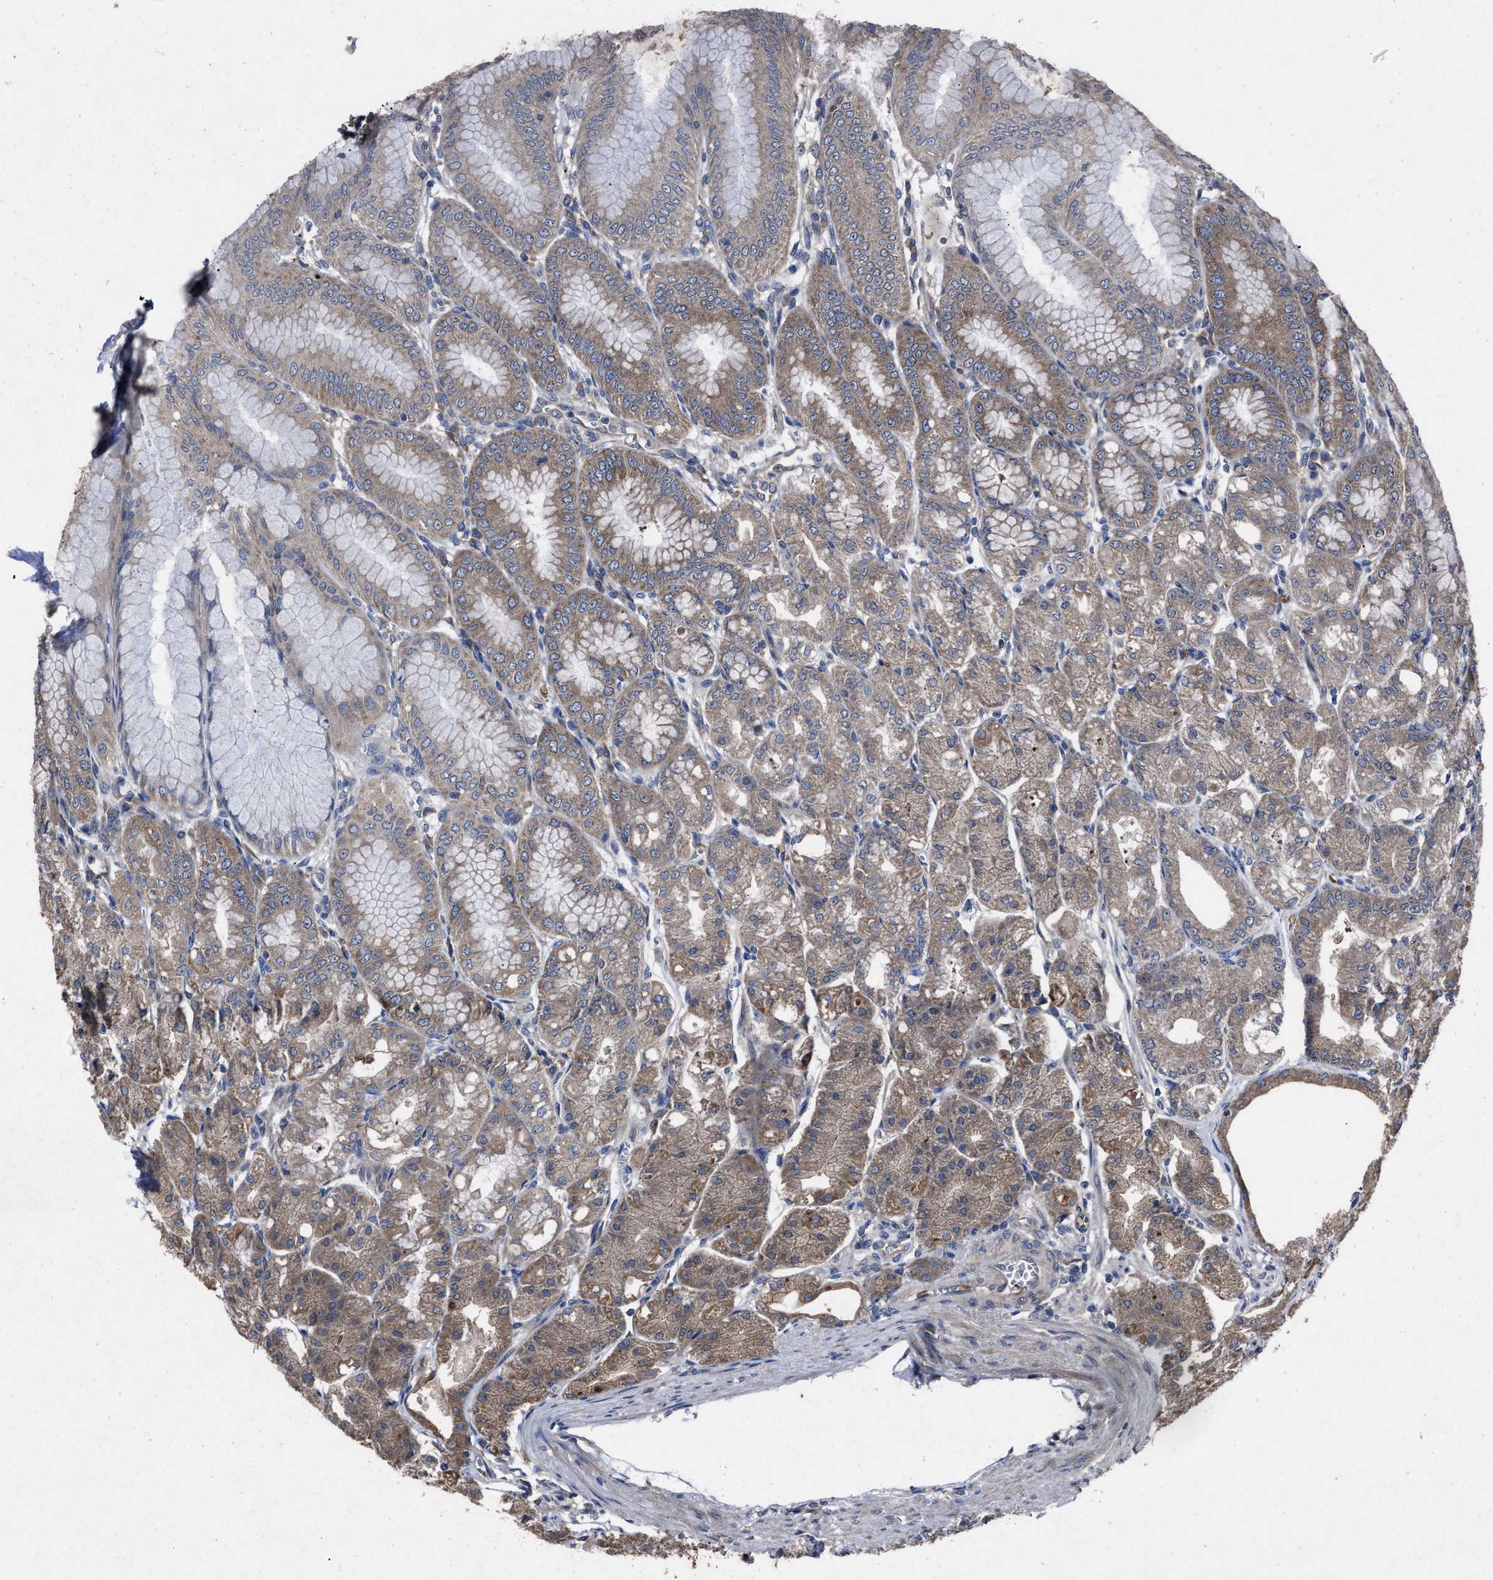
{"staining": {"intensity": "moderate", "quantity": ">75%", "location": "cytoplasmic/membranous"}, "tissue": "stomach", "cell_type": "Glandular cells", "image_type": "normal", "snomed": [{"axis": "morphology", "description": "Normal tissue, NOS"}, {"axis": "topography", "description": "Stomach, lower"}], "caption": "A photomicrograph of stomach stained for a protein reveals moderate cytoplasmic/membranous brown staining in glandular cells. Using DAB (brown) and hematoxylin (blue) stains, captured at high magnification using brightfield microscopy.", "gene": "UPF1", "patient": {"sex": "male", "age": 71}}